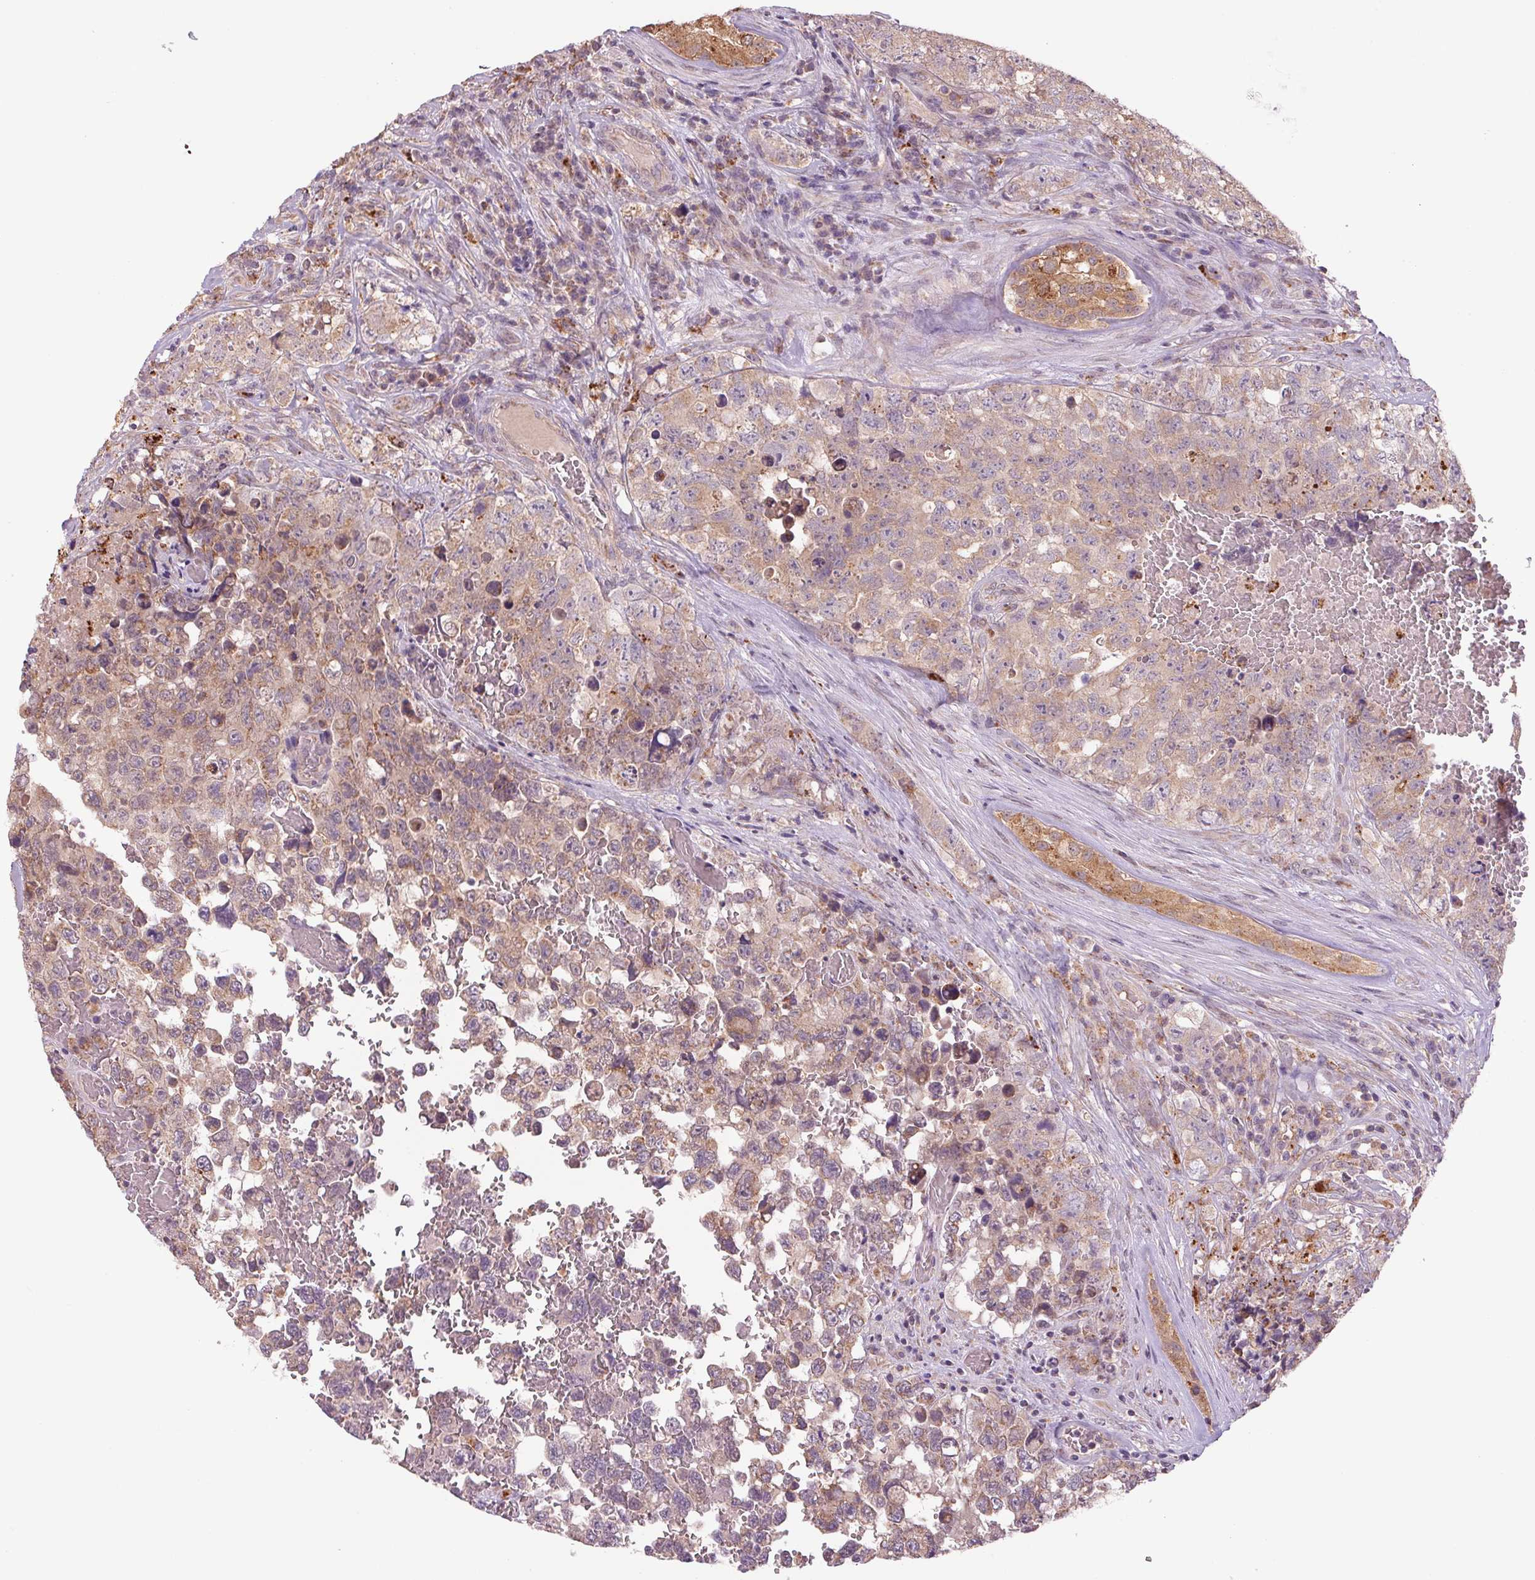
{"staining": {"intensity": "weak", "quantity": "25%-75%", "location": "cytoplasmic/membranous"}, "tissue": "testis cancer", "cell_type": "Tumor cells", "image_type": "cancer", "snomed": [{"axis": "morphology", "description": "Carcinoma, Embryonal, NOS"}, {"axis": "topography", "description": "Testis"}], "caption": "This histopathology image shows IHC staining of human embryonal carcinoma (testis), with low weak cytoplasmic/membranous staining in about 25%-75% of tumor cells.", "gene": "ADH5", "patient": {"sex": "male", "age": 18}}